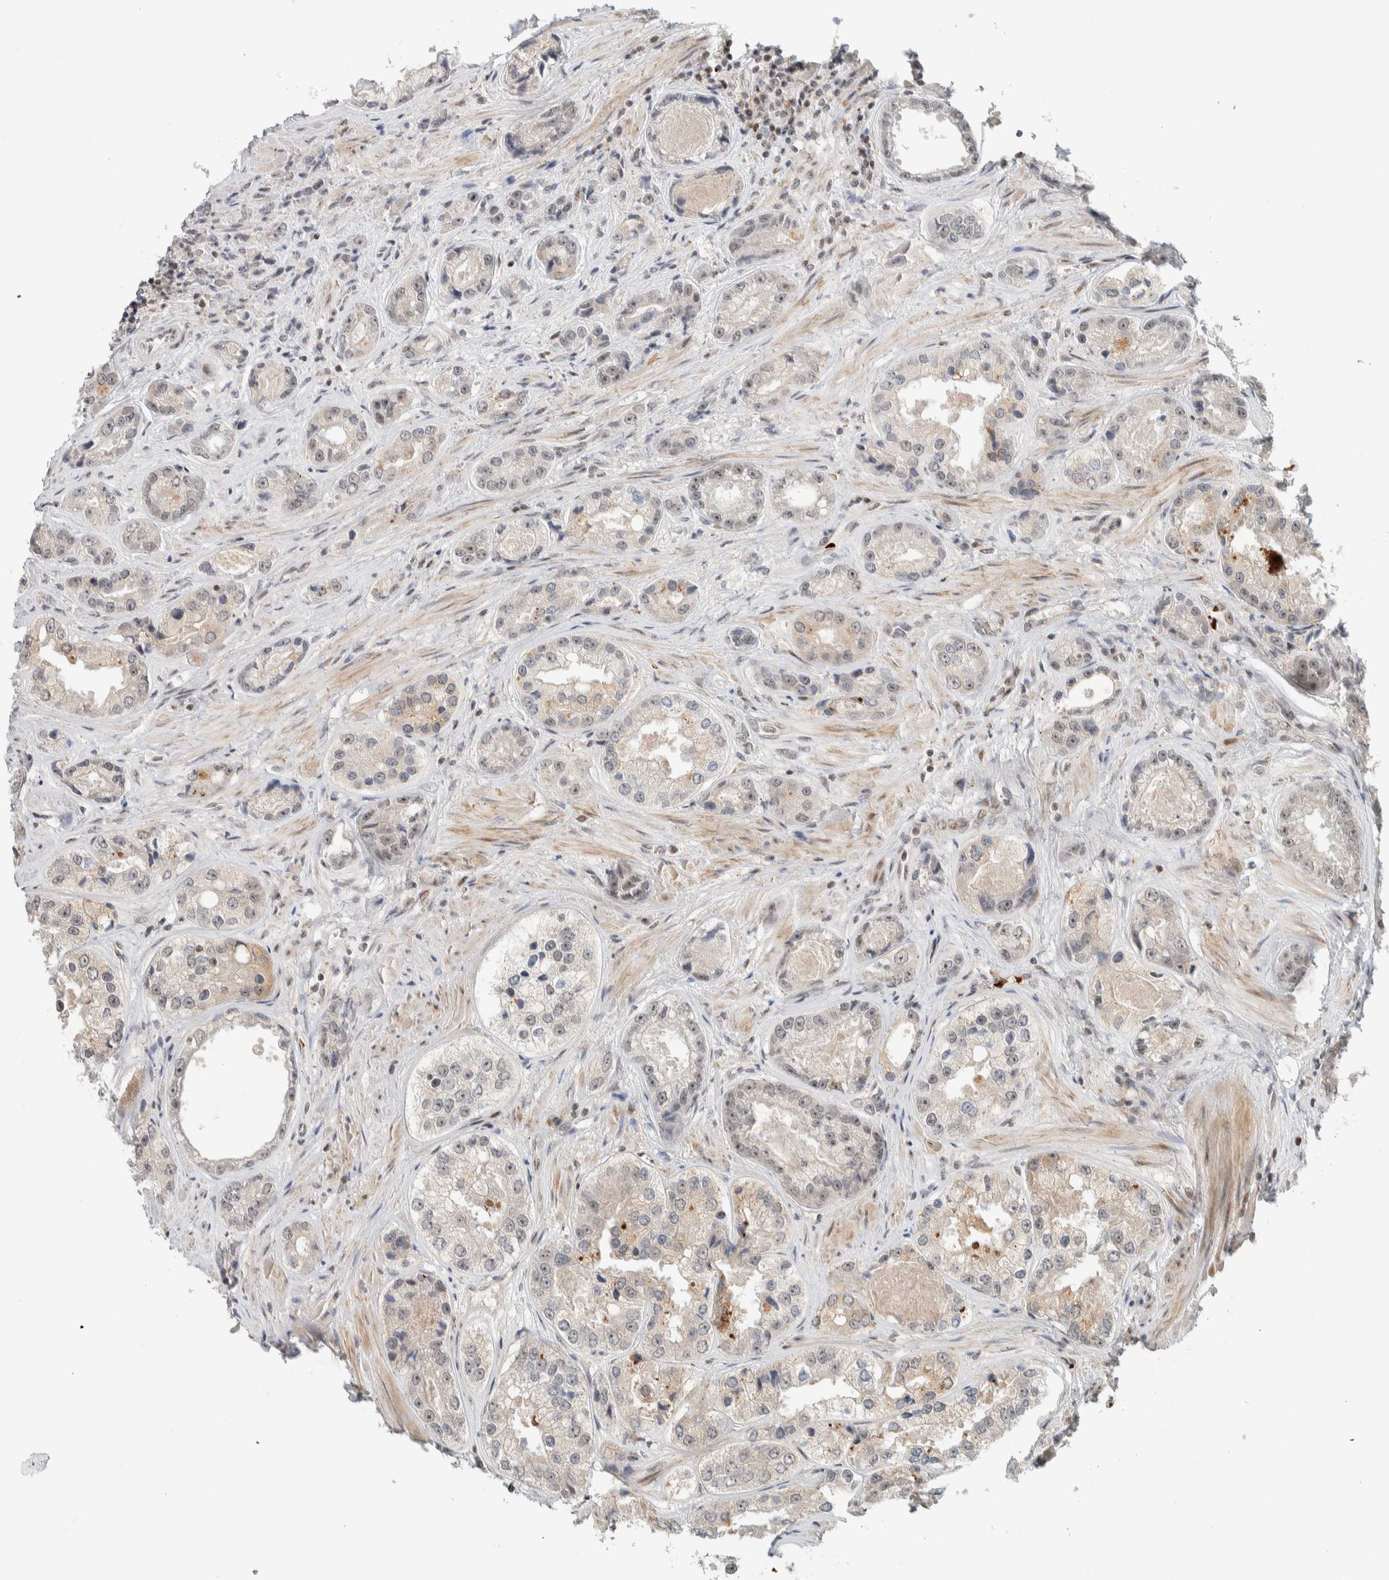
{"staining": {"intensity": "moderate", "quantity": "25%-75%", "location": "nuclear"}, "tissue": "prostate cancer", "cell_type": "Tumor cells", "image_type": "cancer", "snomed": [{"axis": "morphology", "description": "Adenocarcinoma, High grade"}, {"axis": "topography", "description": "Prostate"}], "caption": "Protein staining shows moderate nuclear staining in about 25%-75% of tumor cells in high-grade adenocarcinoma (prostate). (DAB (3,3'-diaminobenzidine) IHC, brown staining for protein, blue staining for nuclei).", "gene": "ZBTB2", "patient": {"sex": "male", "age": 61}}